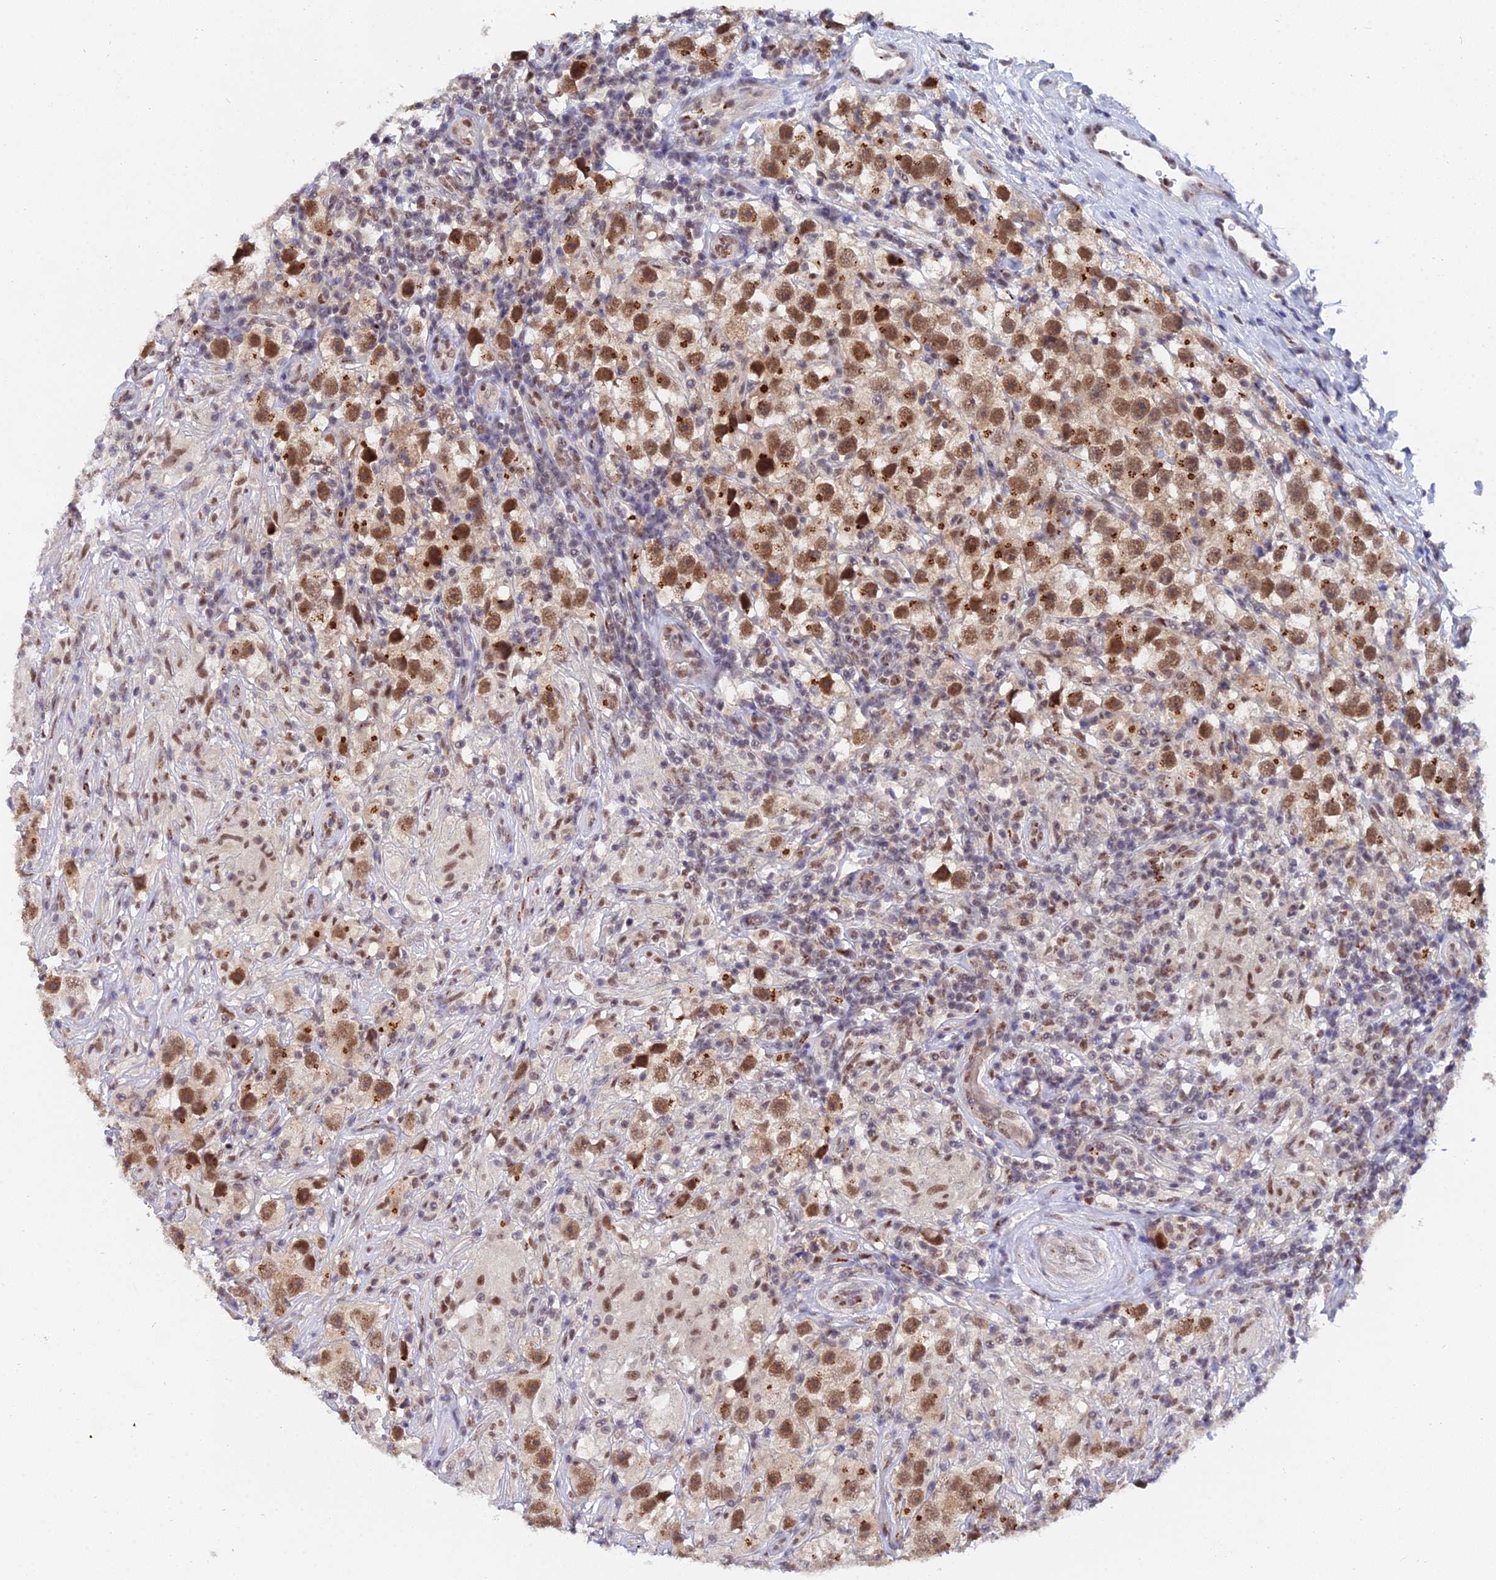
{"staining": {"intensity": "strong", "quantity": ">75%", "location": "nuclear"}, "tissue": "testis cancer", "cell_type": "Tumor cells", "image_type": "cancer", "snomed": [{"axis": "morphology", "description": "Seminoma, NOS"}, {"axis": "topography", "description": "Testis"}], "caption": "DAB immunohistochemical staining of human testis cancer (seminoma) demonstrates strong nuclear protein positivity in approximately >75% of tumor cells.", "gene": "THOC3", "patient": {"sex": "male", "age": 49}}